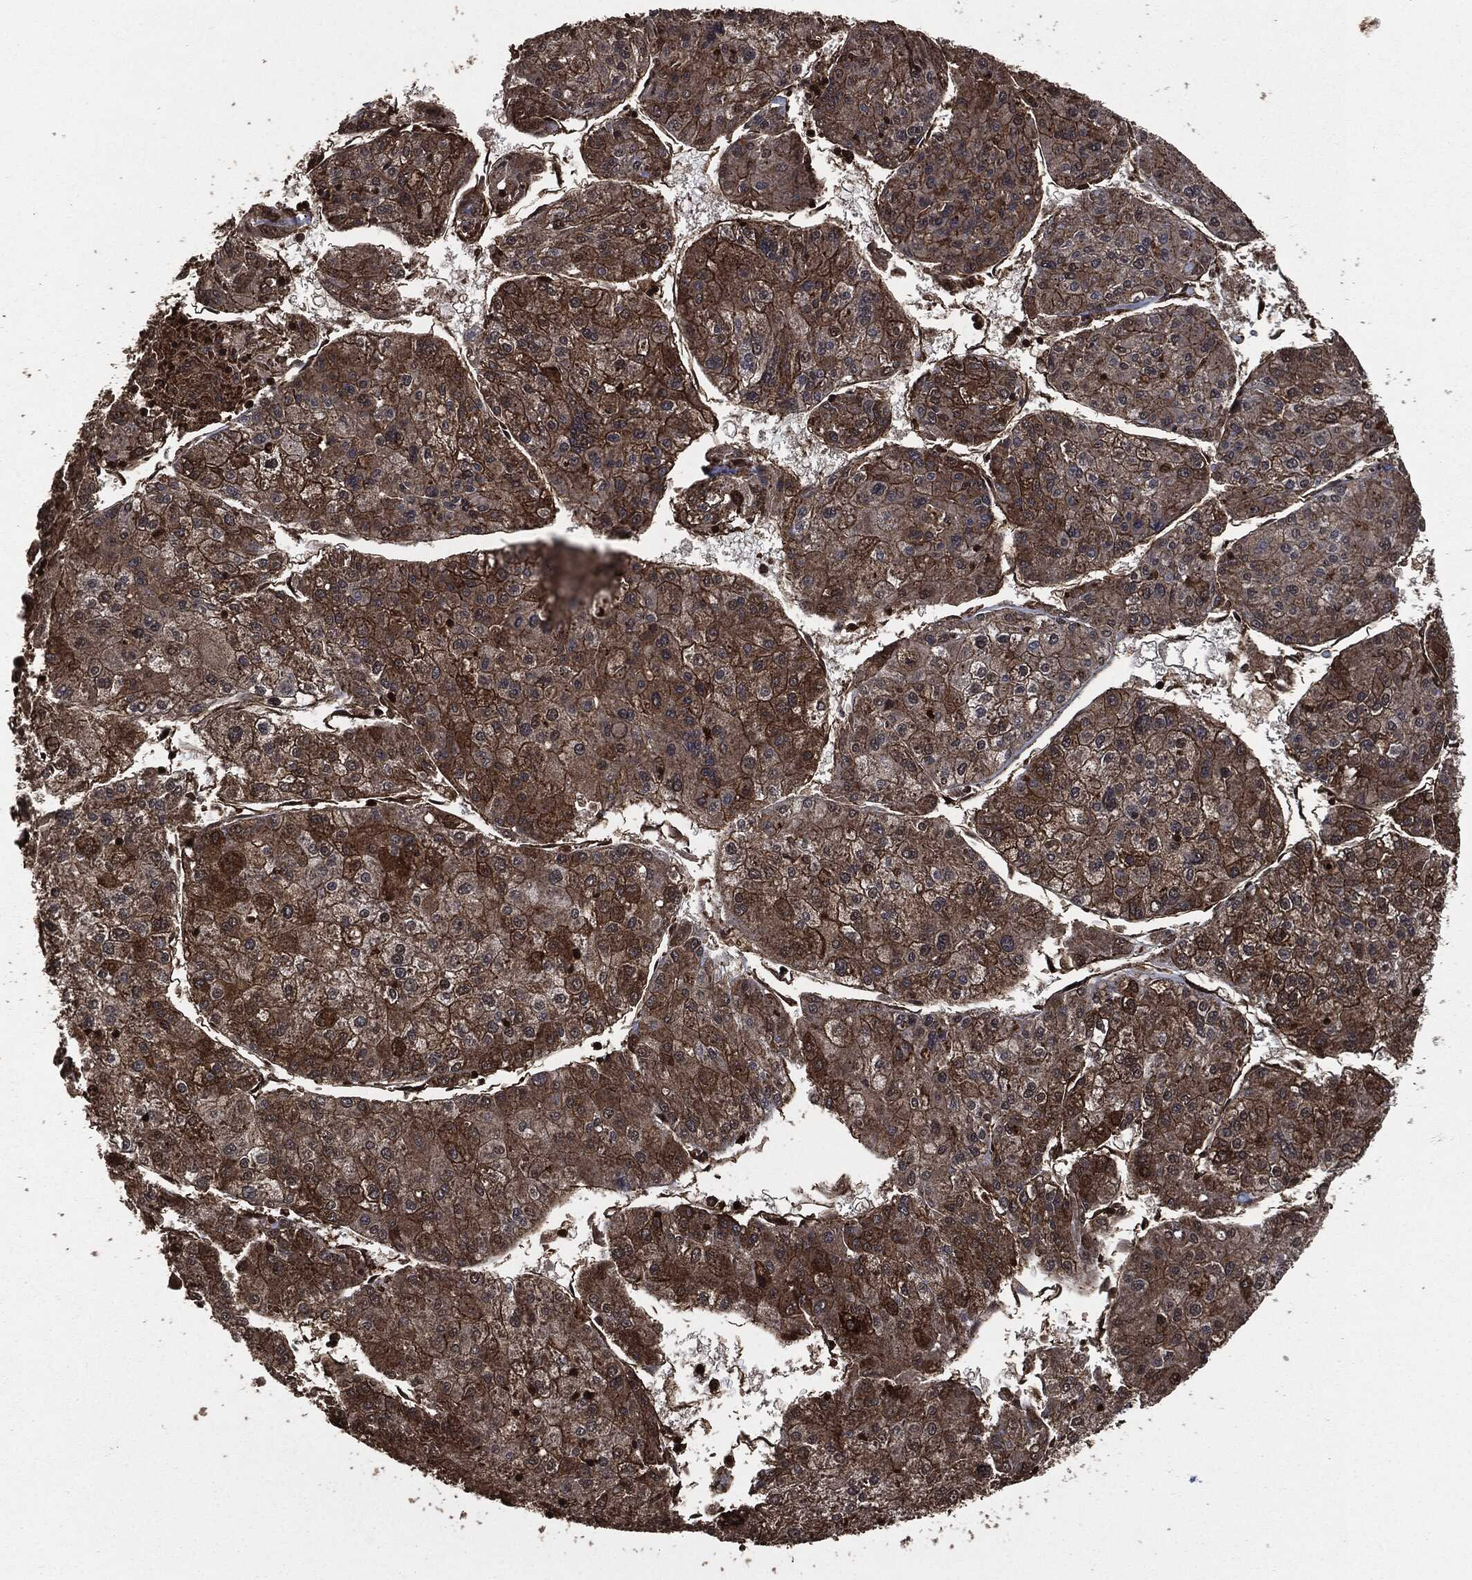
{"staining": {"intensity": "moderate", "quantity": ">75%", "location": "cytoplasmic/membranous"}, "tissue": "liver cancer", "cell_type": "Tumor cells", "image_type": "cancer", "snomed": [{"axis": "morphology", "description": "Carcinoma, Hepatocellular, NOS"}, {"axis": "topography", "description": "Liver"}], "caption": "A brown stain highlights moderate cytoplasmic/membranous expression of a protein in human liver hepatocellular carcinoma tumor cells. (DAB = brown stain, brightfield microscopy at high magnification).", "gene": "HRAS", "patient": {"sex": "male", "age": 43}}